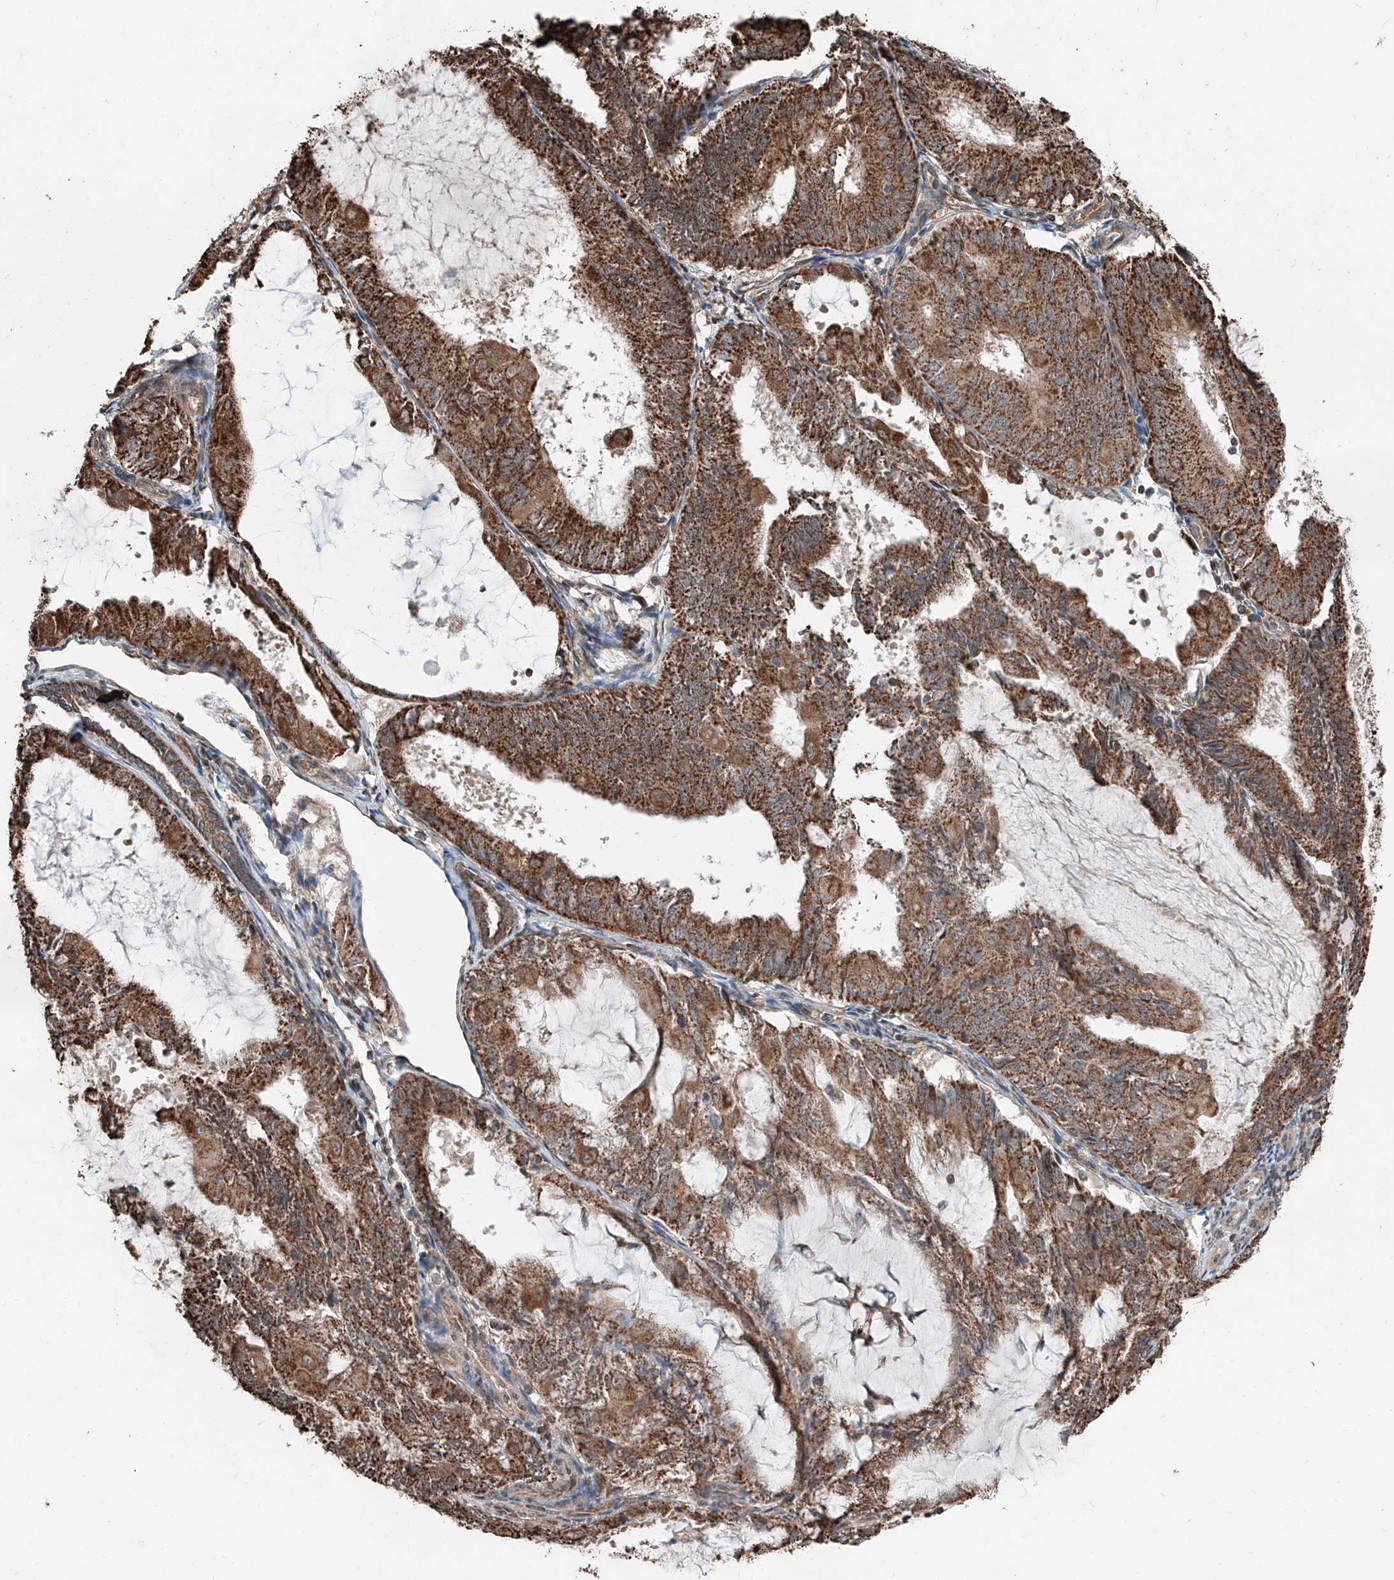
{"staining": {"intensity": "strong", "quantity": ">75%", "location": "cytoplasmic/membranous"}, "tissue": "endometrial cancer", "cell_type": "Tumor cells", "image_type": "cancer", "snomed": [{"axis": "morphology", "description": "Adenocarcinoma, NOS"}, {"axis": "topography", "description": "Endometrium"}], "caption": "There is high levels of strong cytoplasmic/membranous staining in tumor cells of endometrial adenocarcinoma, as demonstrated by immunohistochemical staining (brown color).", "gene": "ZNF445", "patient": {"sex": "female", "age": 81}}